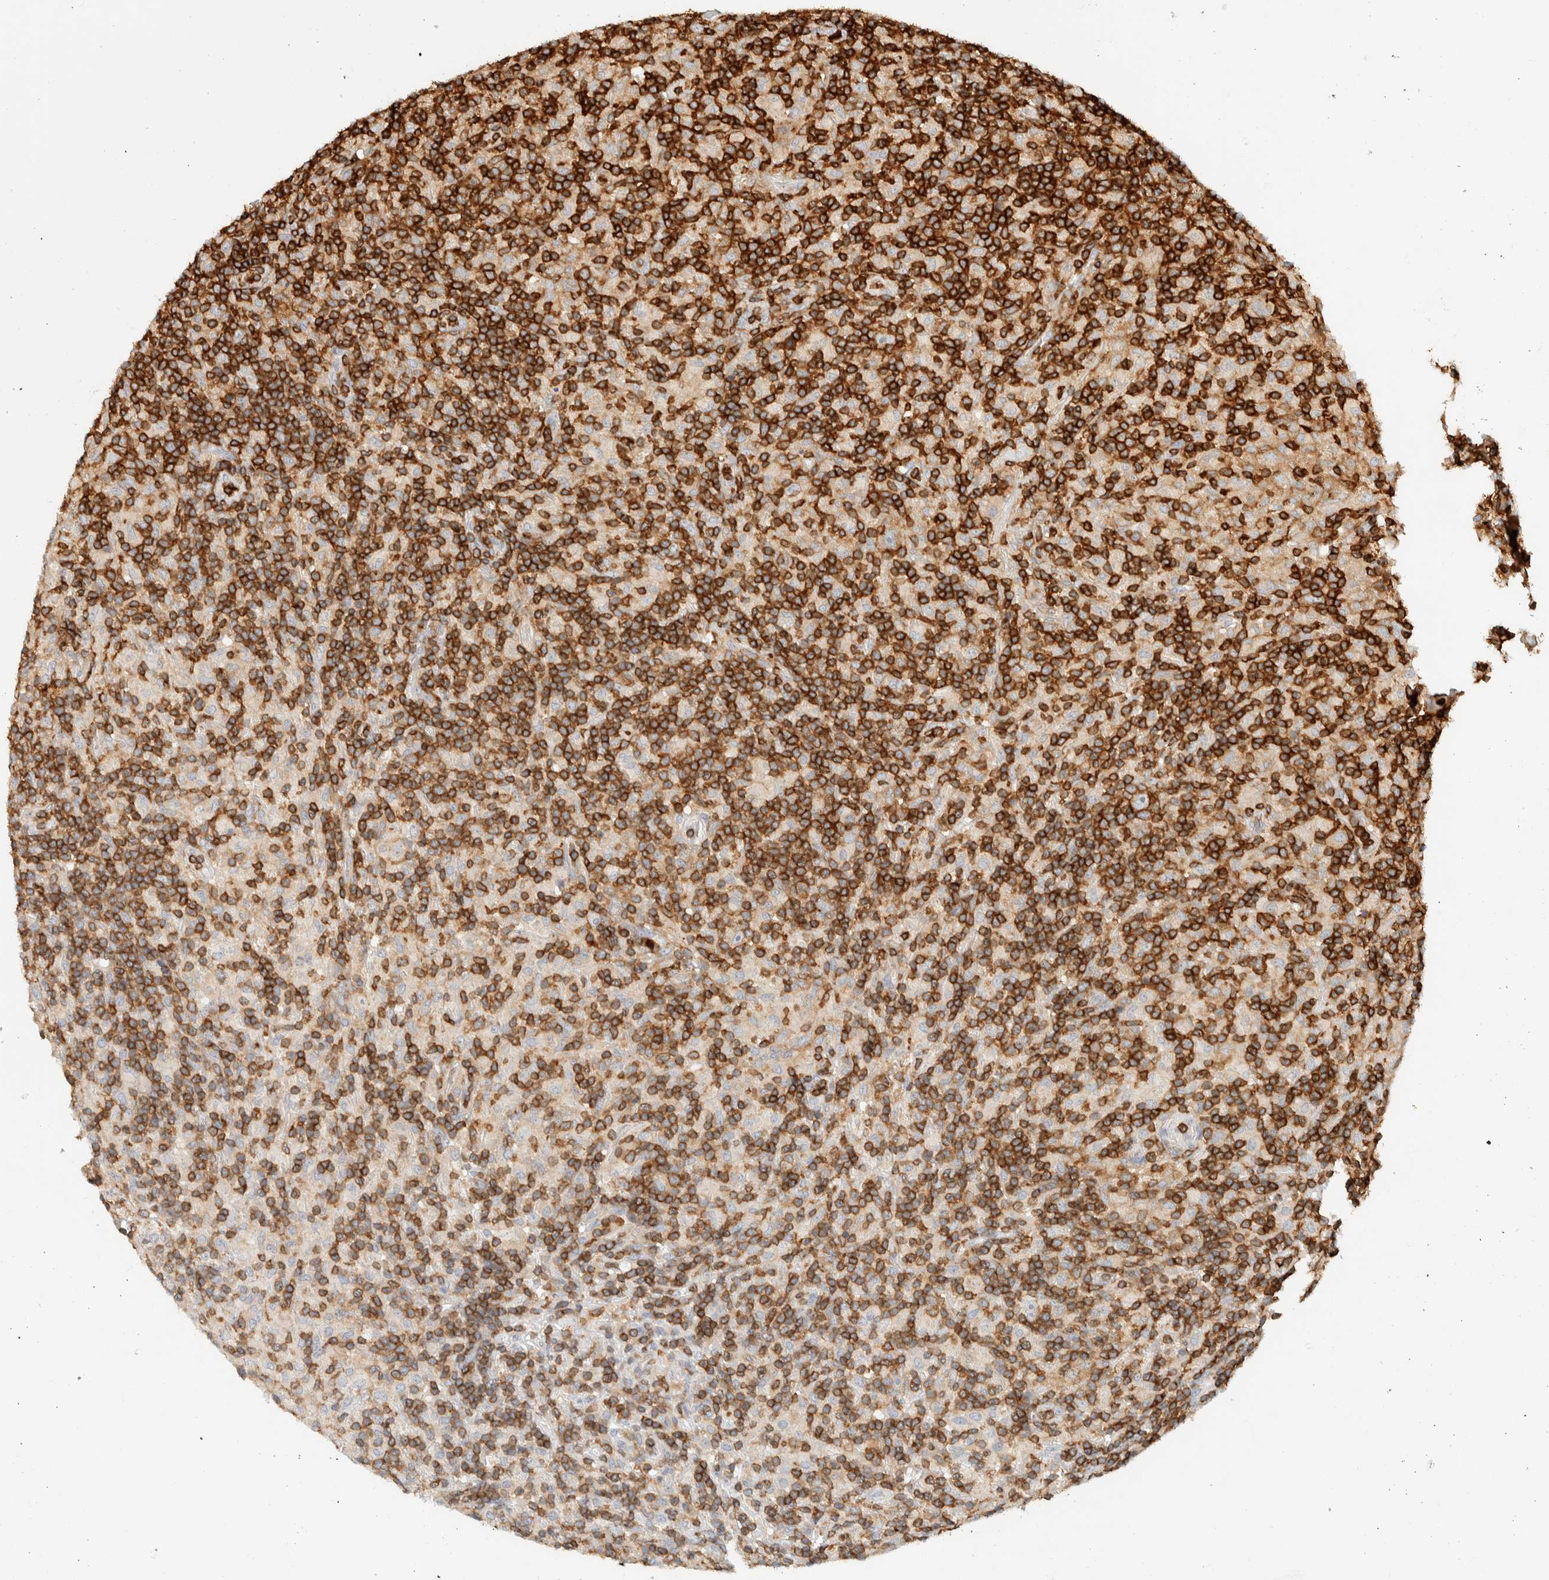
{"staining": {"intensity": "moderate", "quantity": "<25%", "location": "cytoplasmic/membranous"}, "tissue": "lymphoma", "cell_type": "Tumor cells", "image_type": "cancer", "snomed": [{"axis": "morphology", "description": "Hodgkin's disease, NOS"}, {"axis": "topography", "description": "Lymph node"}], "caption": "Human lymphoma stained for a protein (brown) exhibits moderate cytoplasmic/membranous positive positivity in approximately <25% of tumor cells.", "gene": "RUNDC1", "patient": {"sex": "male", "age": 70}}